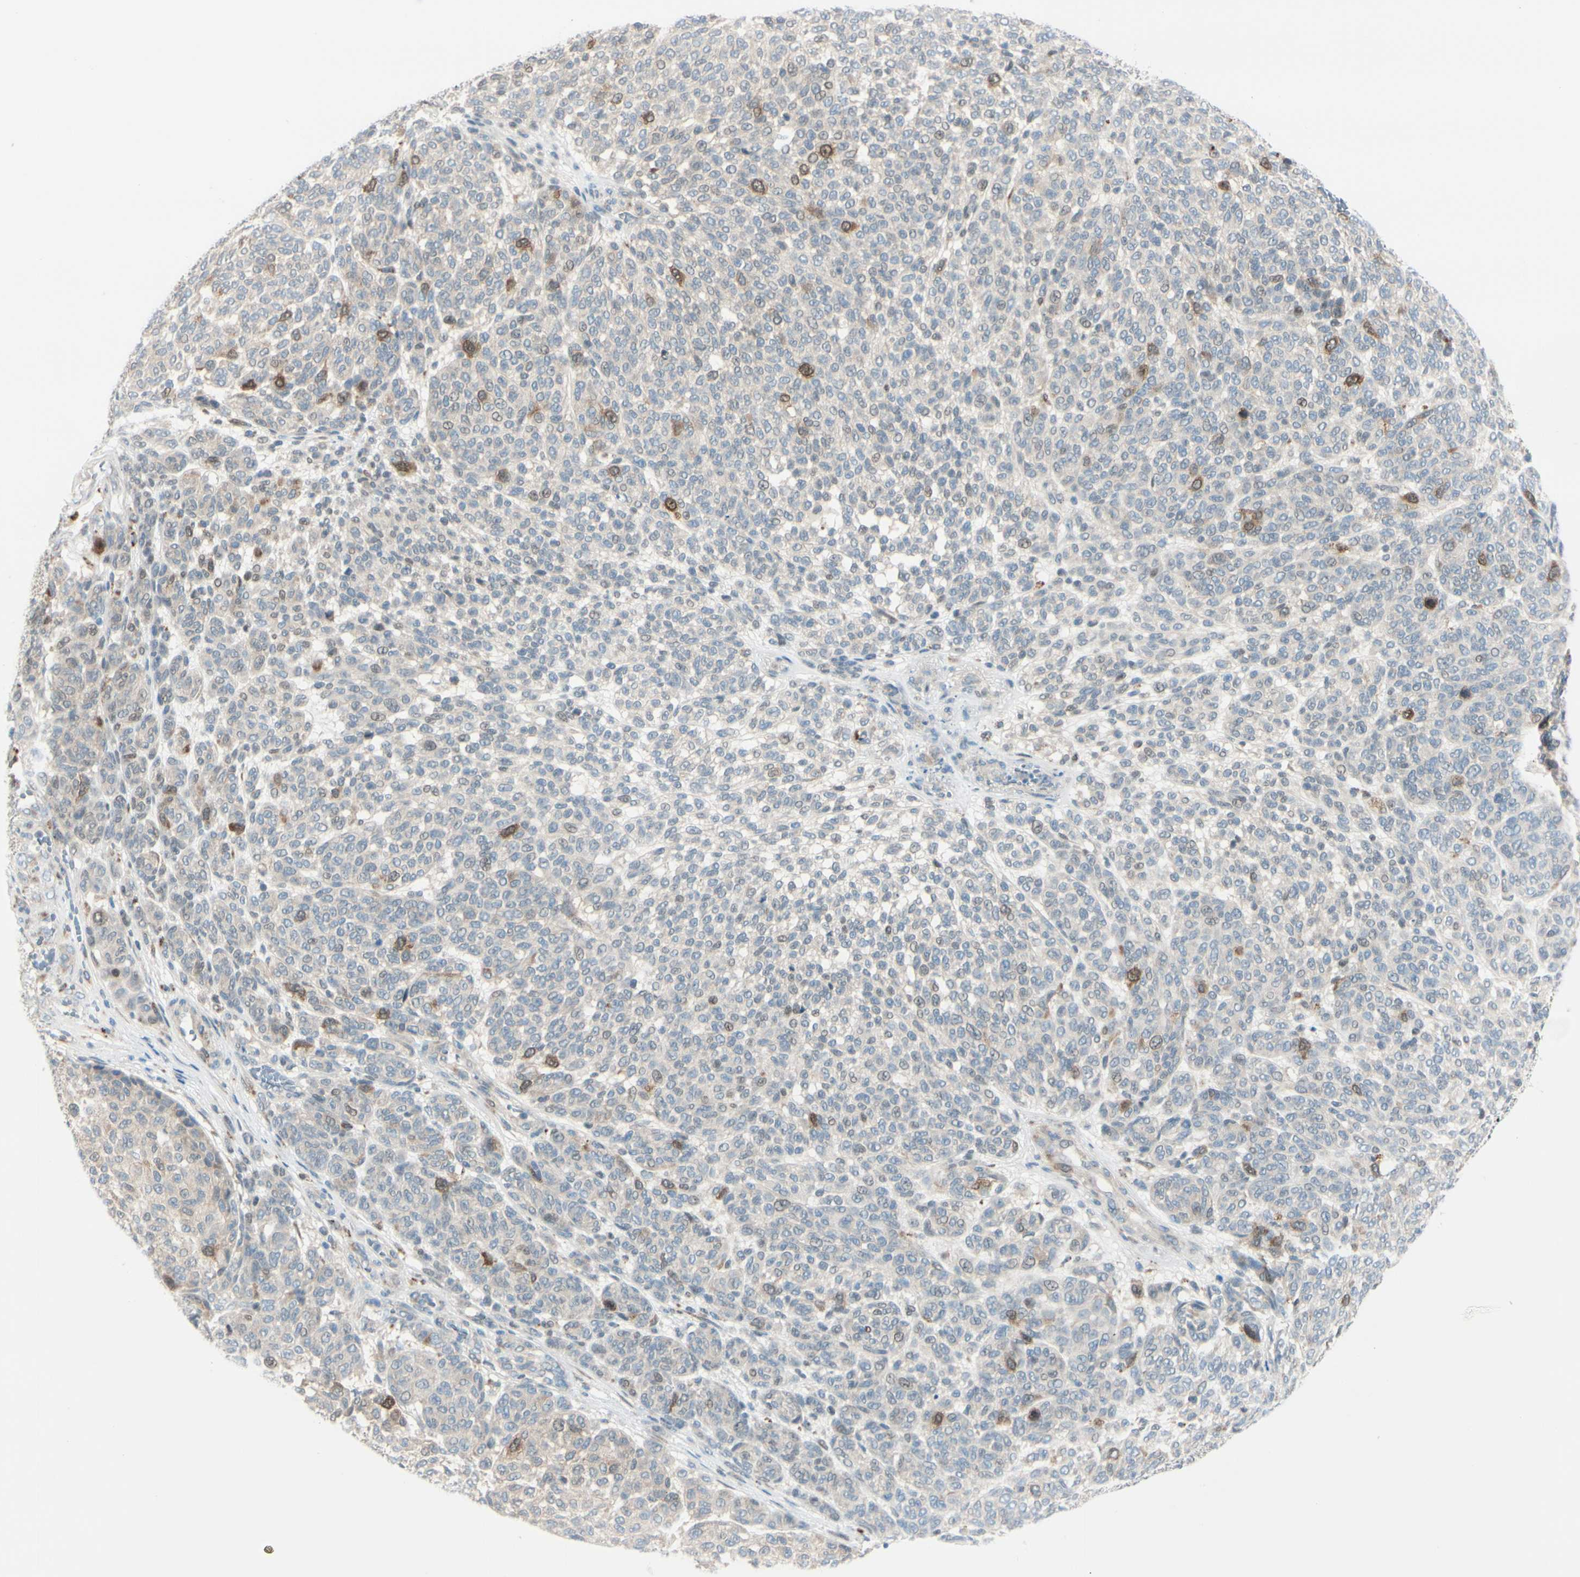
{"staining": {"intensity": "moderate", "quantity": "<25%", "location": "cytoplasmic/membranous,nuclear"}, "tissue": "melanoma", "cell_type": "Tumor cells", "image_type": "cancer", "snomed": [{"axis": "morphology", "description": "Malignant melanoma, NOS"}, {"axis": "topography", "description": "Skin"}], "caption": "Immunohistochemical staining of human melanoma exhibits low levels of moderate cytoplasmic/membranous and nuclear protein expression in approximately <25% of tumor cells. (IHC, brightfield microscopy, high magnification).", "gene": "PTTG1", "patient": {"sex": "male", "age": 59}}